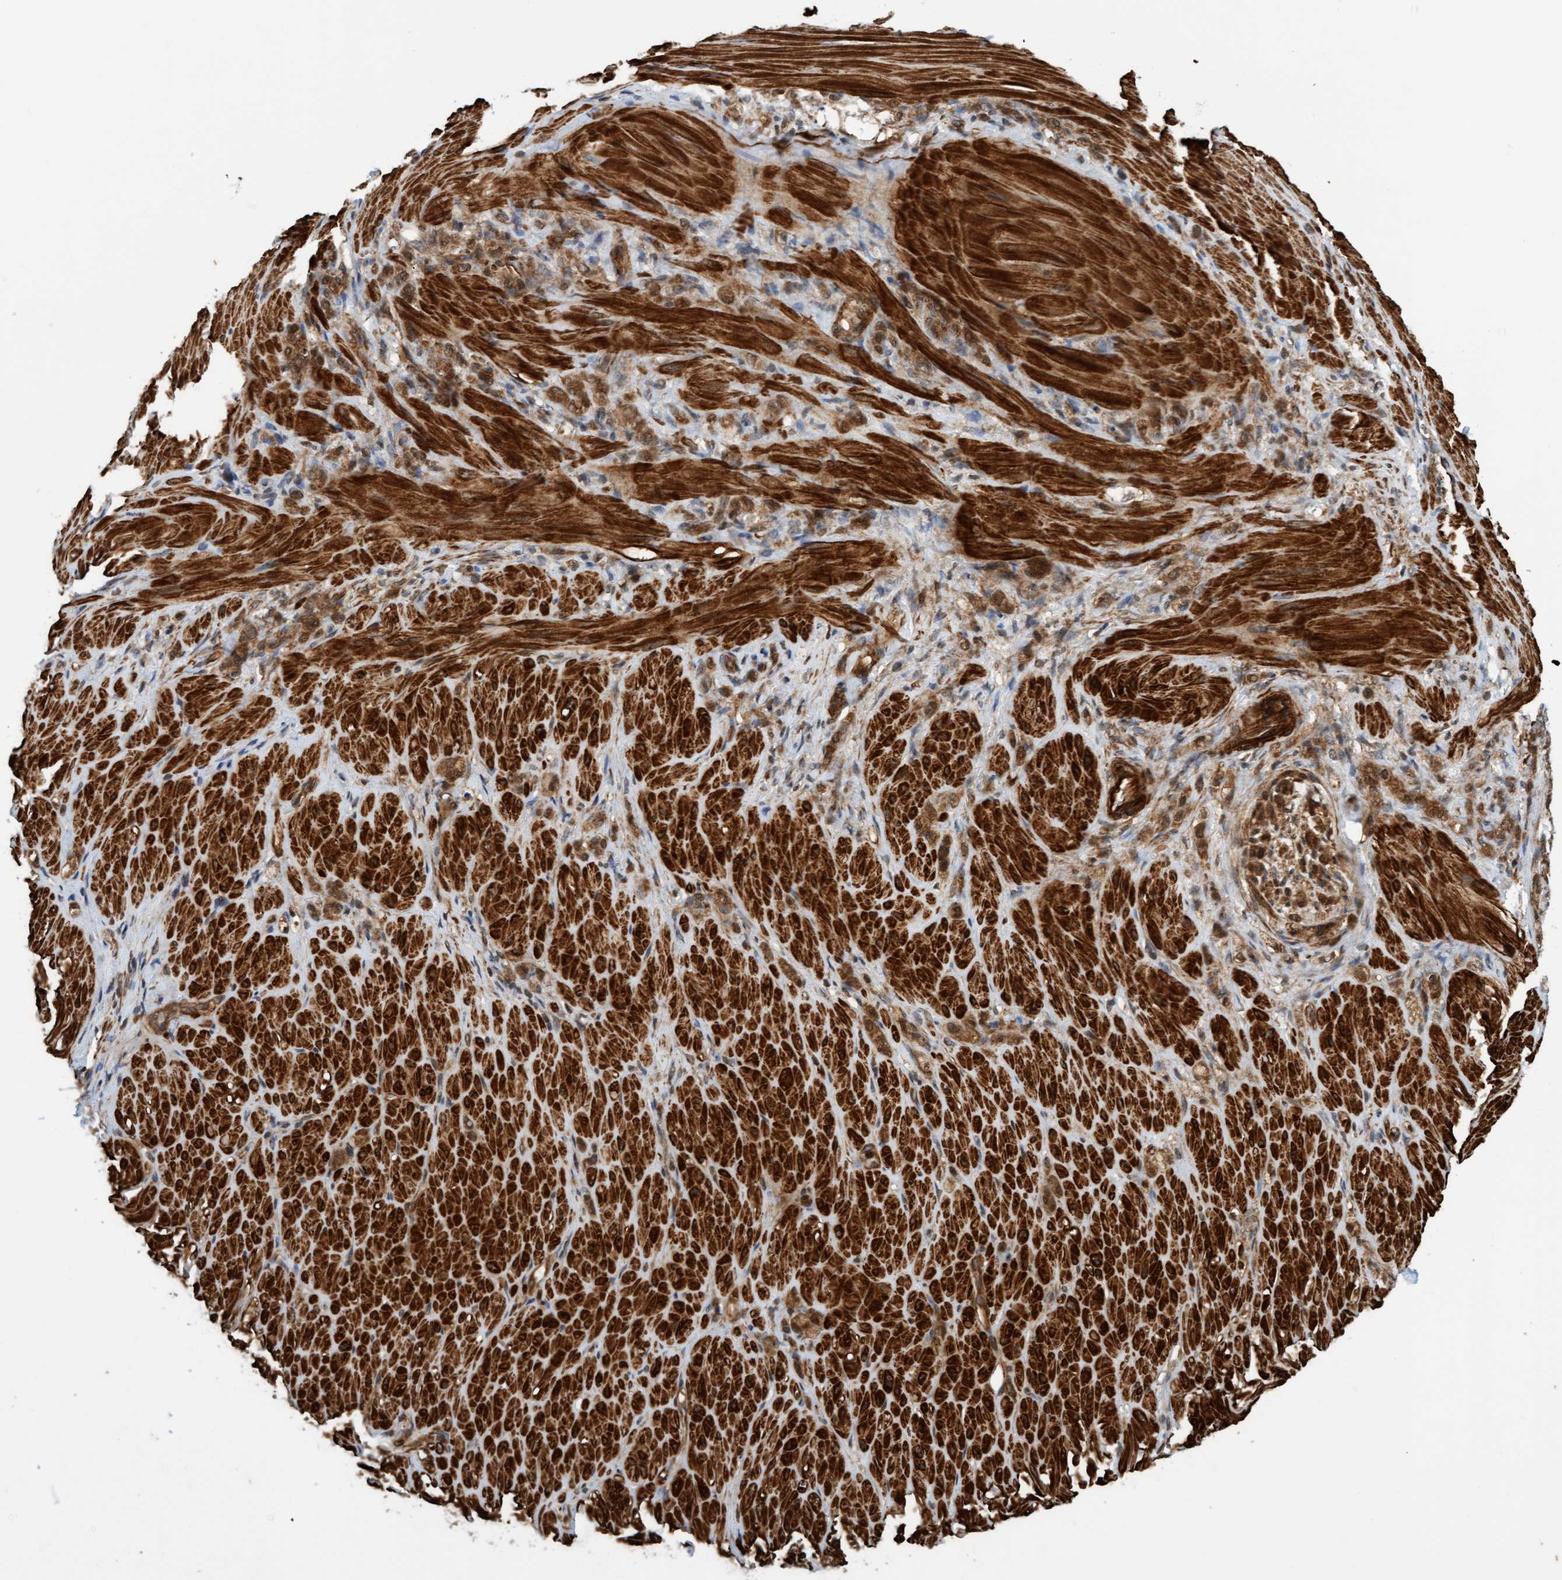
{"staining": {"intensity": "strong", "quantity": ">75%", "location": "cytoplasmic/membranous,nuclear"}, "tissue": "stomach cancer", "cell_type": "Tumor cells", "image_type": "cancer", "snomed": [{"axis": "morphology", "description": "Normal tissue, NOS"}, {"axis": "morphology", "description": "Adenocarcinoma, NOS"}, {"axis": "topography", "description": "Stomach"}], "caption": "Protein analysis of adenocarcinoma (stomach) tissue reveals strong cytoplasmic/membranous and nuclear expression in about >75% of tumor cells. (brown staining indicates protein expression, while blue staining denotes nuclei).", "gene": "STXBP4", "patient": {"sex": "male", "age": 82}}